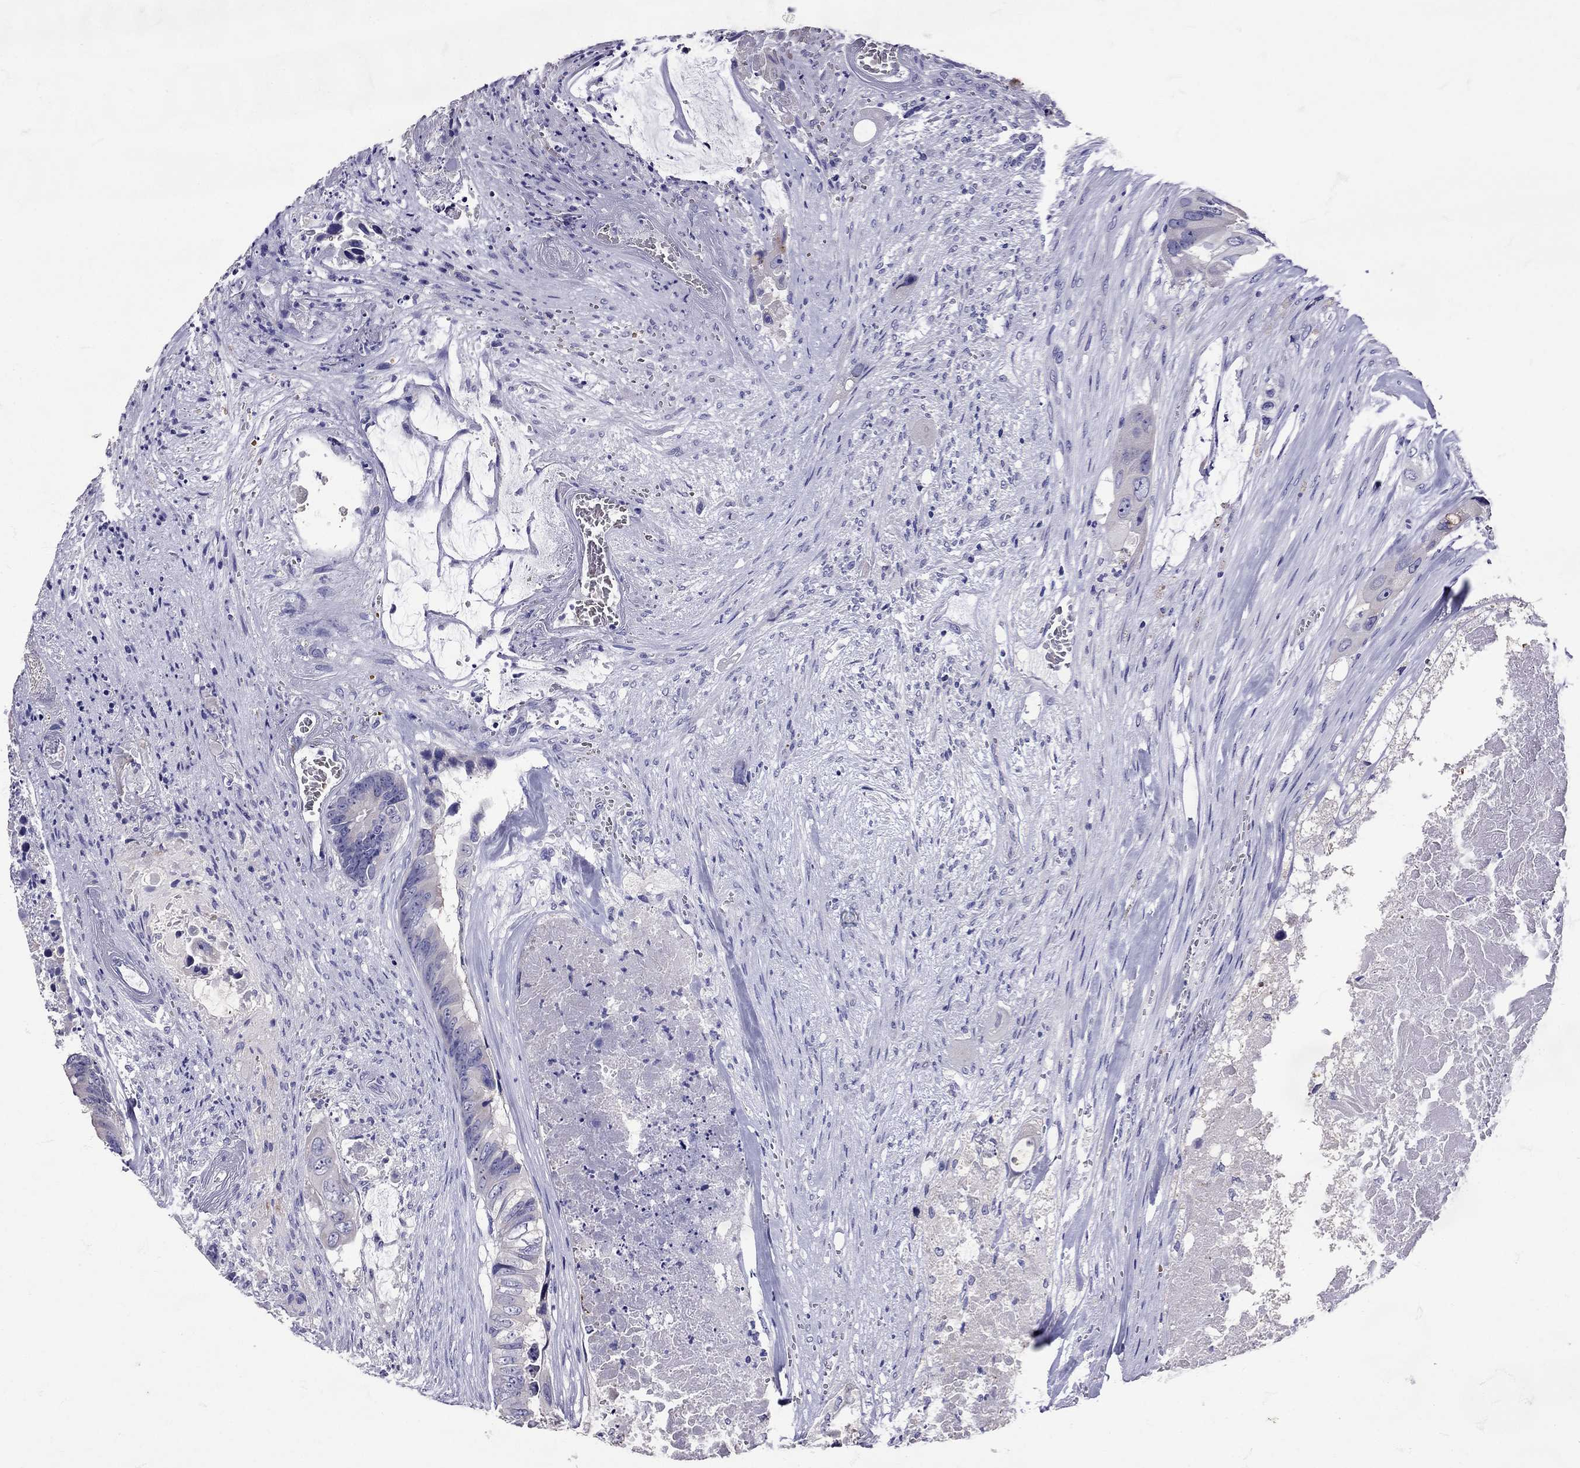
{"staining": {"intensity": "negative", "quantity": "none", "location": "none"}, "tissue": "colorectal cancer", "cell_type": "Tumor cells", "image_type": "cancer", "snomed": [{"axis": "morphology", "description": "Adenocarcinoma, NOS"}, {"axis": "topography", "description": "Rectum"}], "caption": "Tumor cells show no significant positivity in adenocarcinoma (colorectal).", "gene": "TBR1", "patient": {"sex": "male", "age": 63}}